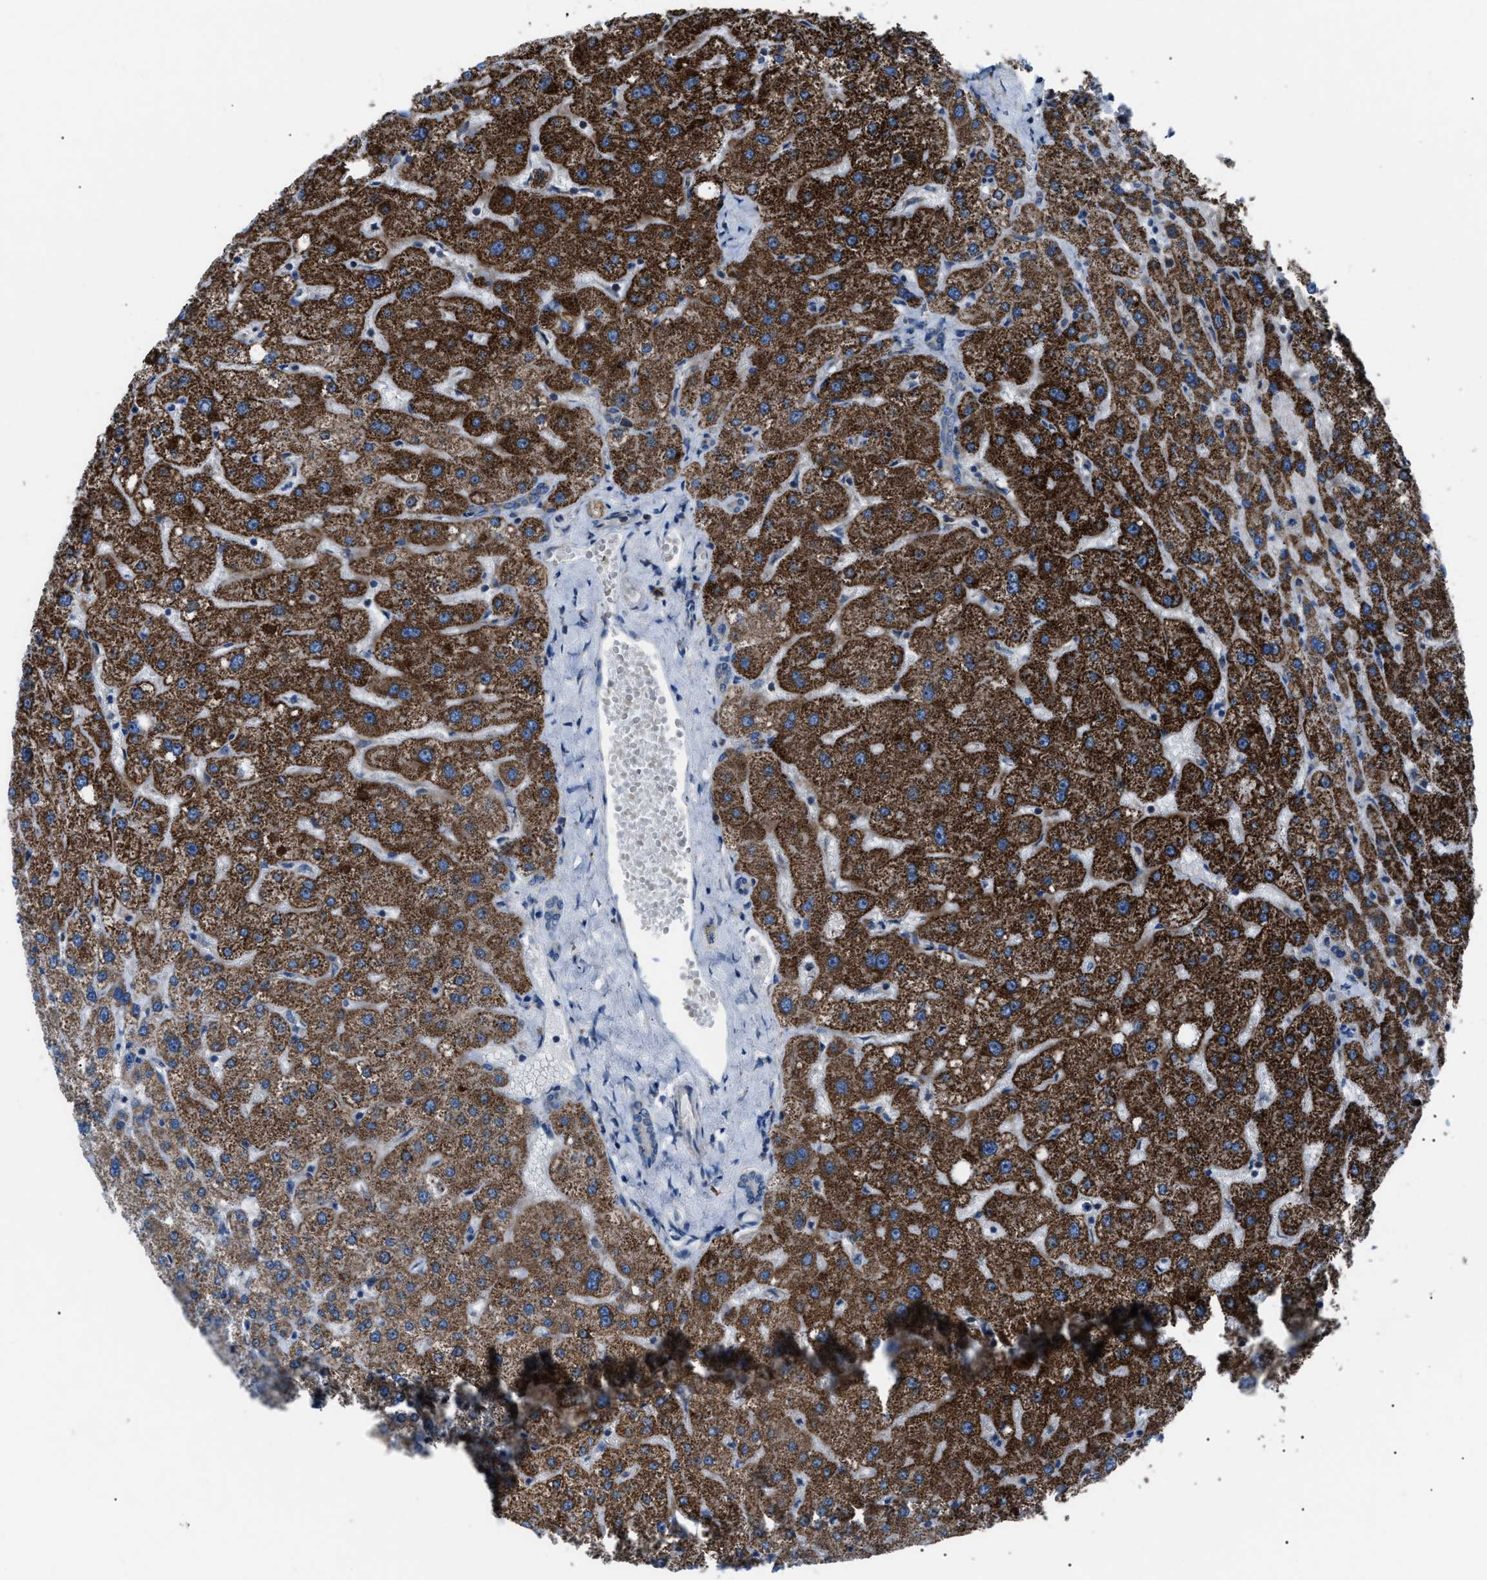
{"staining": {"intensity": "negative", "quantity": "none", "location": "none"}, "tissue": "liver", "cell_type": "Cholangiocytes", "image_type": "normal", "snomed": [{"axis": "morphology", "description": "Normal tissue, NOS"}, {"axis": "topography", "description": "Liver"}], "caption": "Protein analysis of benign liver reveals no significant positivity in cholangiocytes.", "gene": "AGO2", "patient": {"sex": "male", "age": 73}}